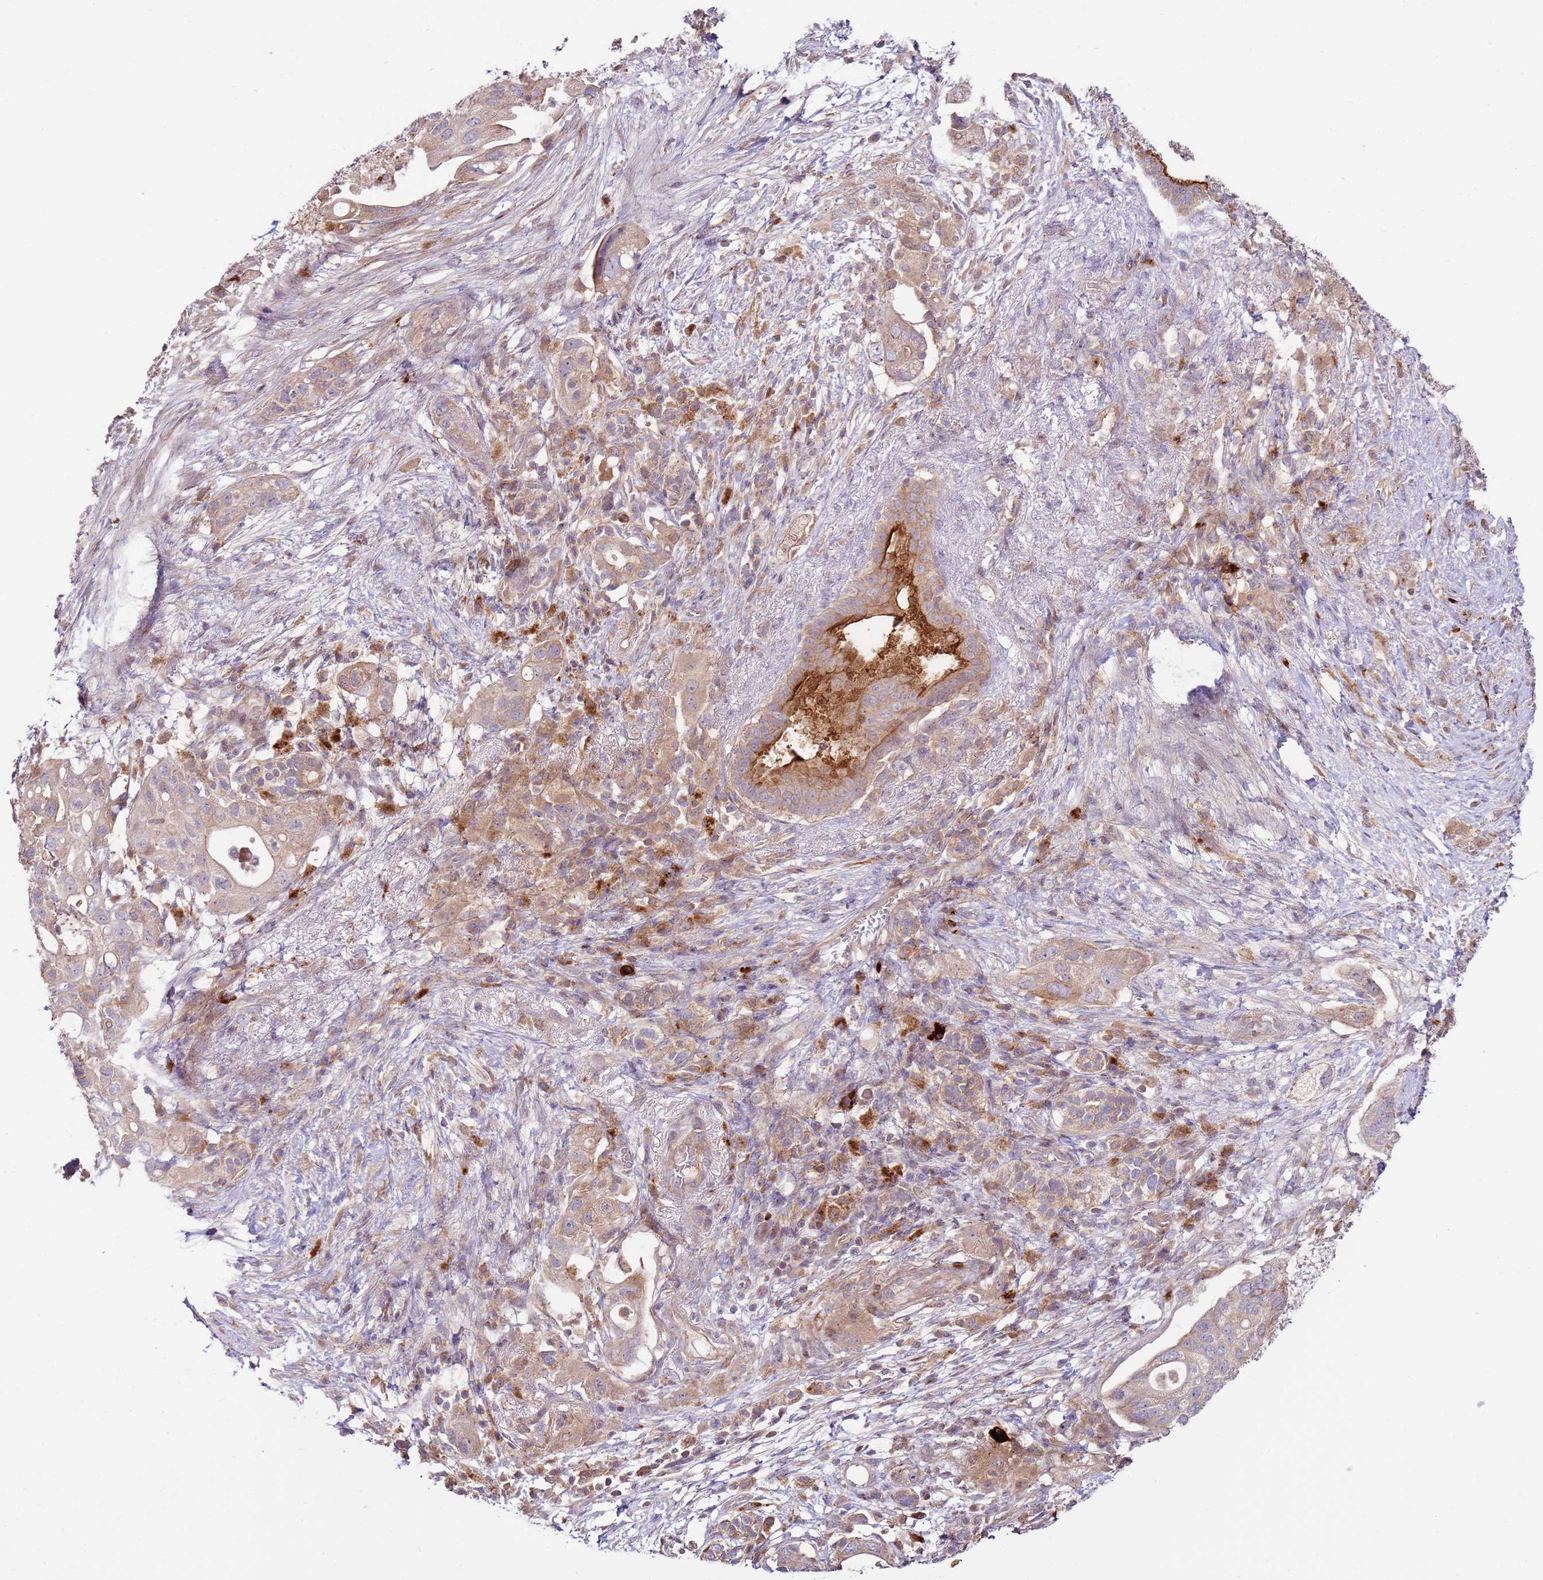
{"staining": {"intensity": "moderate", "quantity": "<25%", "location": "cytoplasmic/membranous"}, "tissue": "pancreatic cancer", "cell_type": "Tumor cells", "image_type": "cancer", "snomed": [{"axis": "morphology", "description": "Adenocarcinoma, NOS"}, {"axis": "topography", "description": "Pancreas"}], "caption": "Protein analysis of pancreatic adenocarcinoma tissue exhibits moderate cytoplasmic/membranous positivity in approximately <25% of tumor cells. (brown staining indicates protein expression, while blue staining denotes nuclei).", "gene": "ZNF624", "patient": {"sex": "female", "age": 72}}